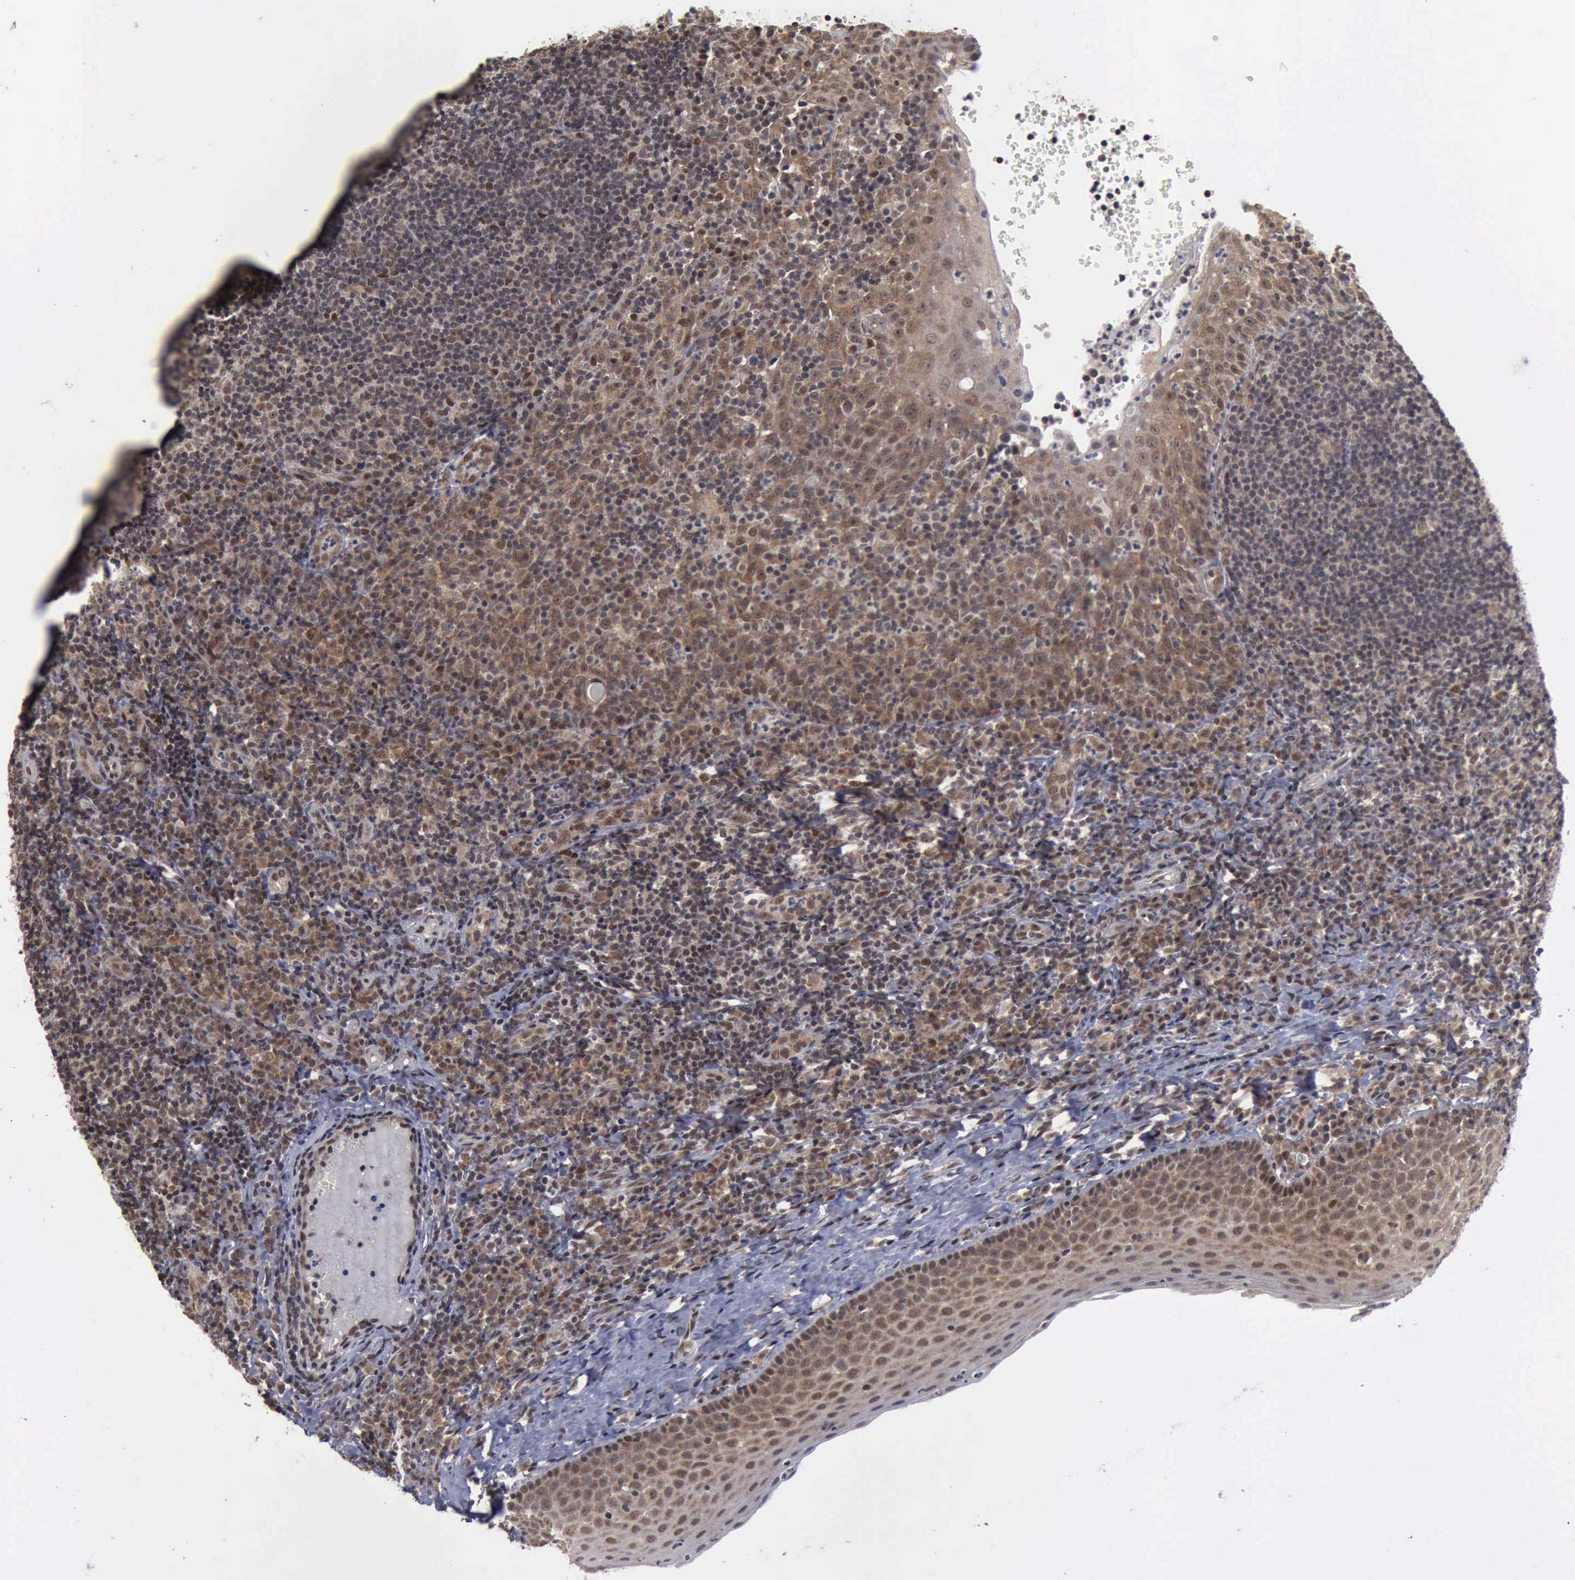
{"staining": {"intensity": "moderate", "quantity": "<25%", "location": "nuclear"}, "tissue": "tonsil", "cell_type": "Germinal center cells", "image_type": "normal", "snomed": [{"axis": "morphology", "description": "Normal tissue, NOS"}, {"axis": "topography", "description": "Tonsil"}], "caption": "Immunohistochemical staining of benign tonsil displays <25% levels of moderate nuclear protein staining in approximately <25% of germinal center cells.", "gene": "RTCB", "patient": {"sex": "female", "age": 40}}